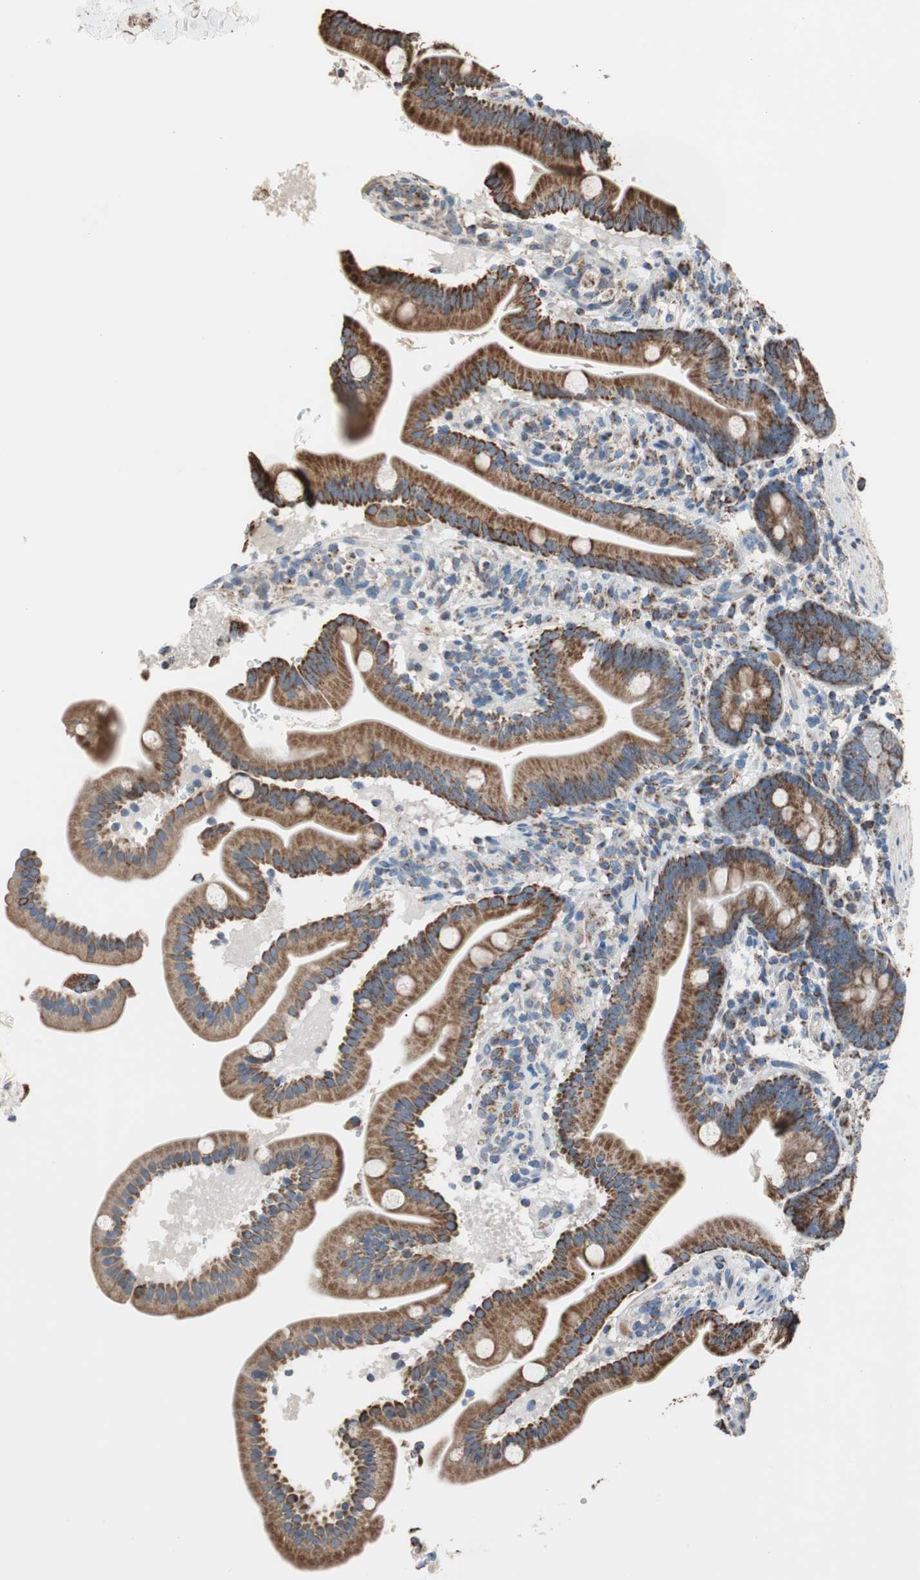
{"staining": {"intensity": "strong", "quantity": ">75%", "location": "cytoplasmic/membranous"}, "tissue": "duodenum", "cell_type": "Glandular cells", "image_type": "normal", "snomed": [{"axis": "morphology", "description": "Normal tissue, NOS"}, {"axis": "topography", "description": "Duodenum"}], "caption": "Strong cytoplasmic/membranous positivity is appreciated in approximately >75% of glandular cells in unremarkable duodenum.", "gene": "PCSK4", "patient": {"sex": "male", "age": 54}}